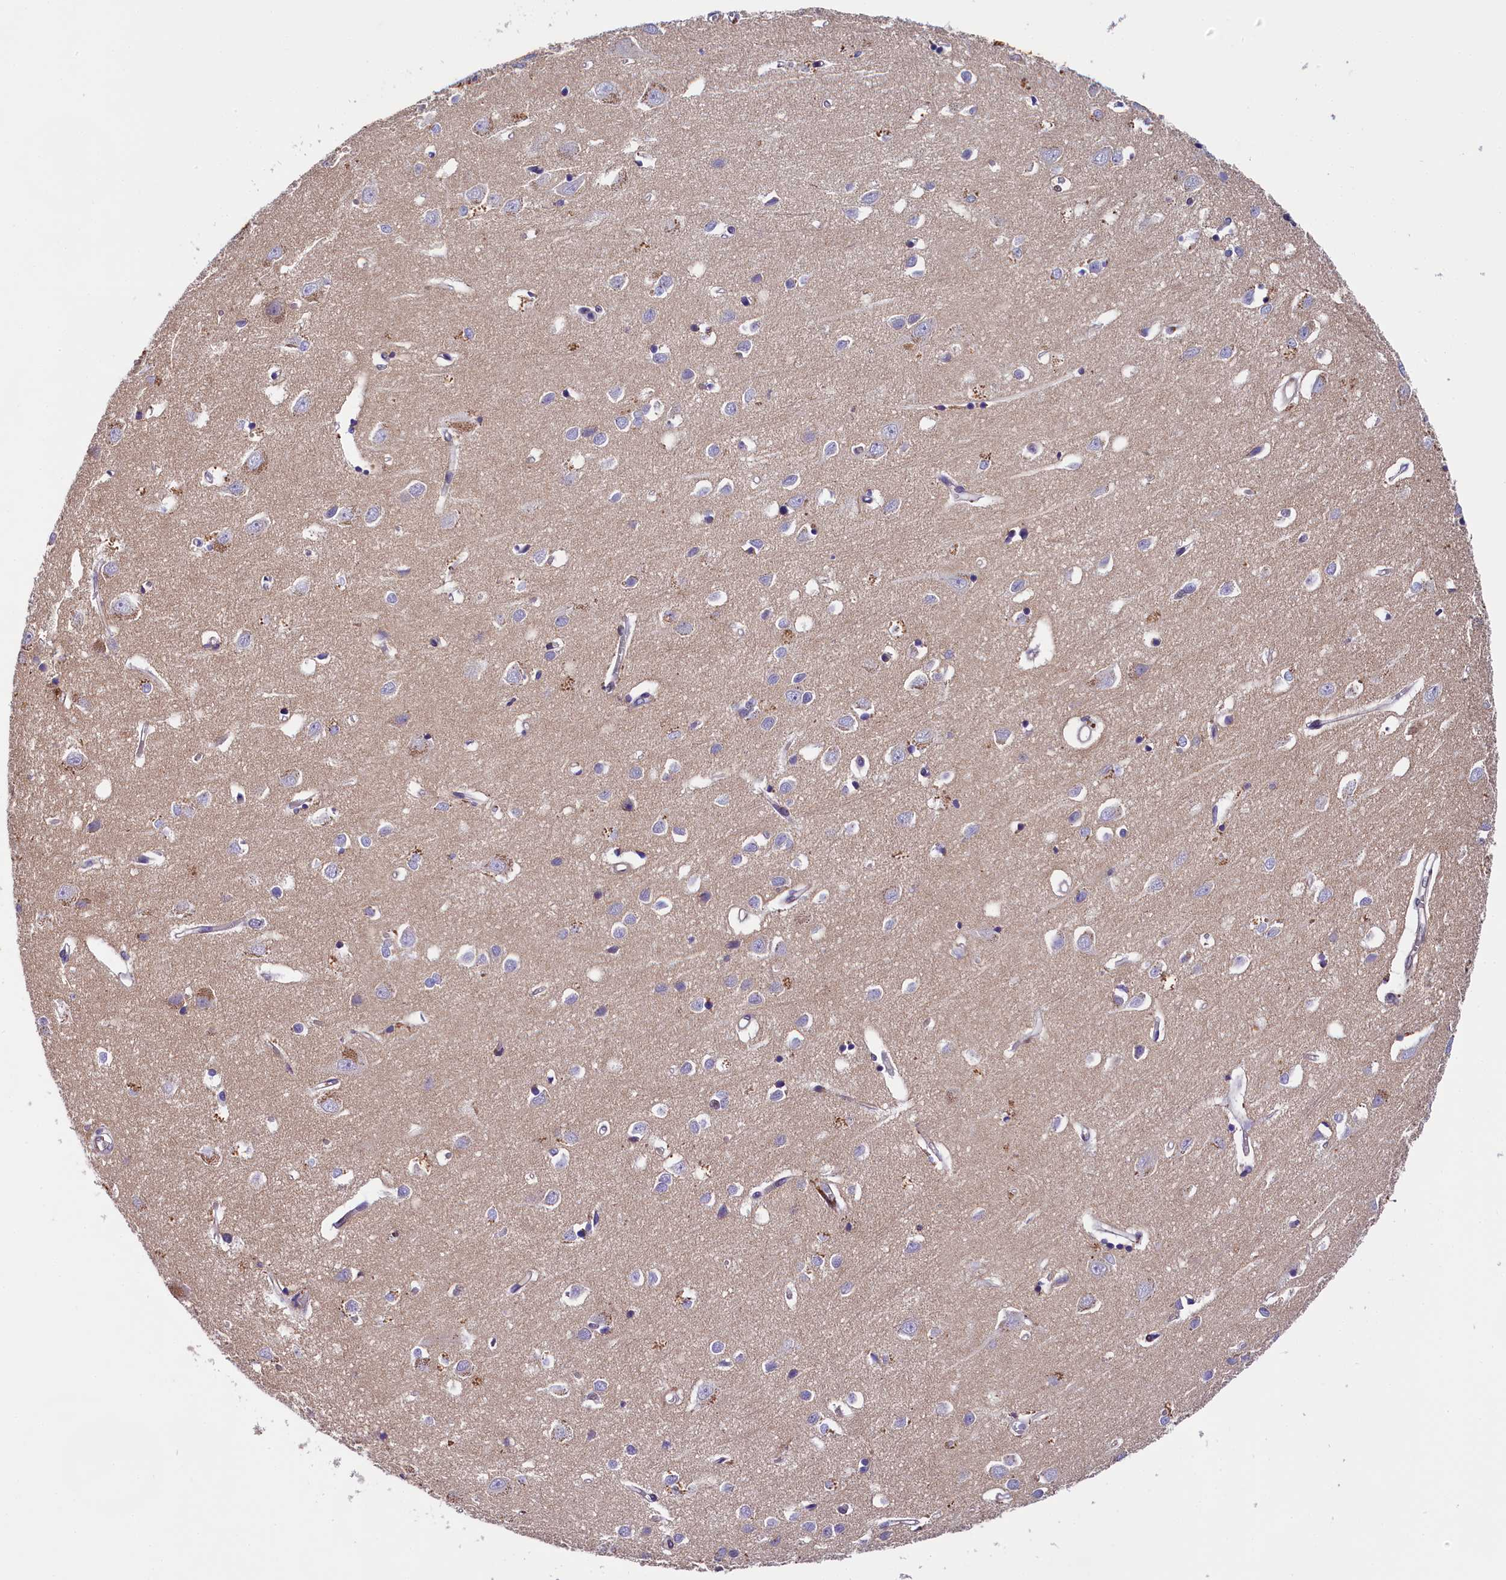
{"staining": {"intensity": "negative", "quantity": "none", "location": "none"}, "tissue": "cerebral cortex", "cell_type": "Endothelial cells", "image_type": "normal", "snomed": [{"axis": "morphology", "description": "Normal tissue, NOS"}, {"axis": "topography", "description": "Cerebral cortex"}], "caption": "IHC of benign human cerebral cortex demonstrates no expression in endothelial cells.", "gene": "SP4", "patient": {"sex": "female", "age": 64}}